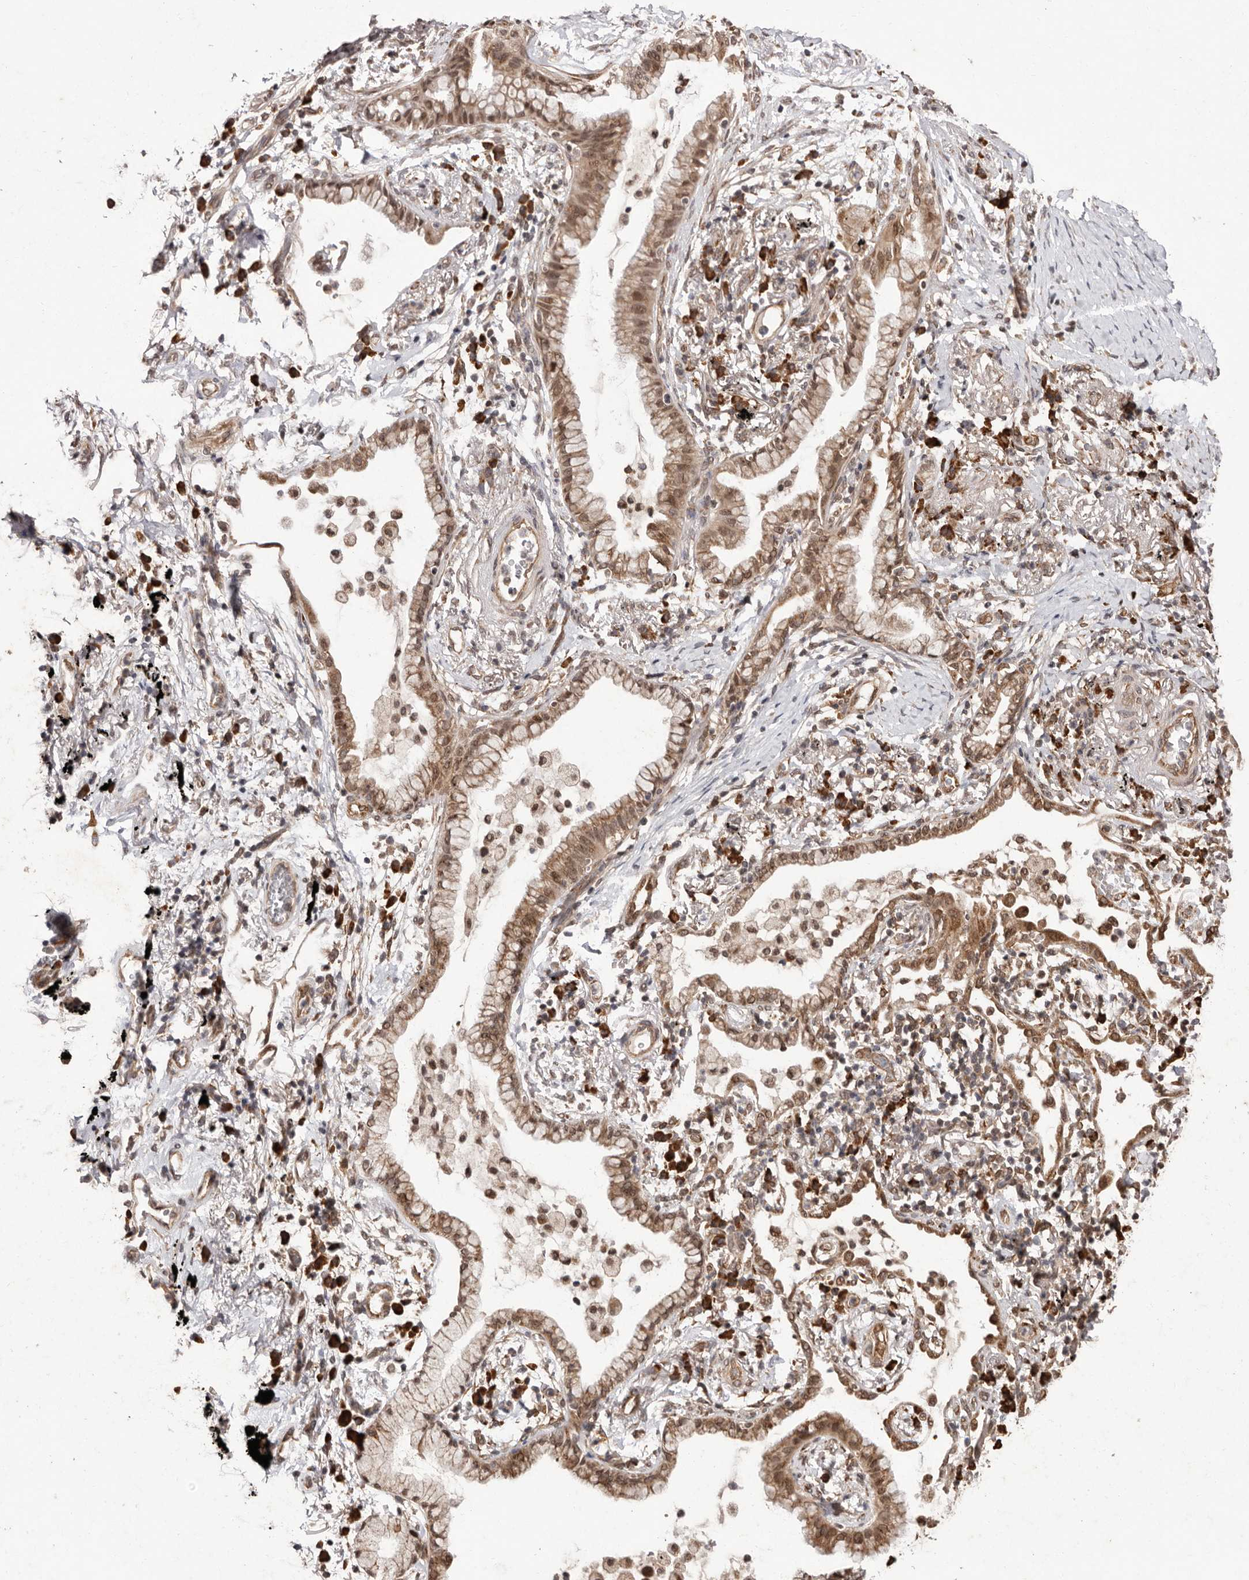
{"staining": {"intensity": "moderate", "quantity": ">75%", "location": "cytoplasmic/membranous,nuclear"}, "tissue": "lung cancer", "cell_type": "Tumor cells", "image_type": "cancer", "snomed": [{"axis": "morphology", "description": "Adenocarcinoma, NOS"}, {"axis": "topography", "description": "Lung"}], "caption": "Brown immunohistochemical staining in lung adenocarcinoma displays moderate cytoplasmic/membranous and nuclear staining in approximately >75% of tumor cells.", "gene": "LRGUK", "patient": {"sex": "female", "age": 70}}